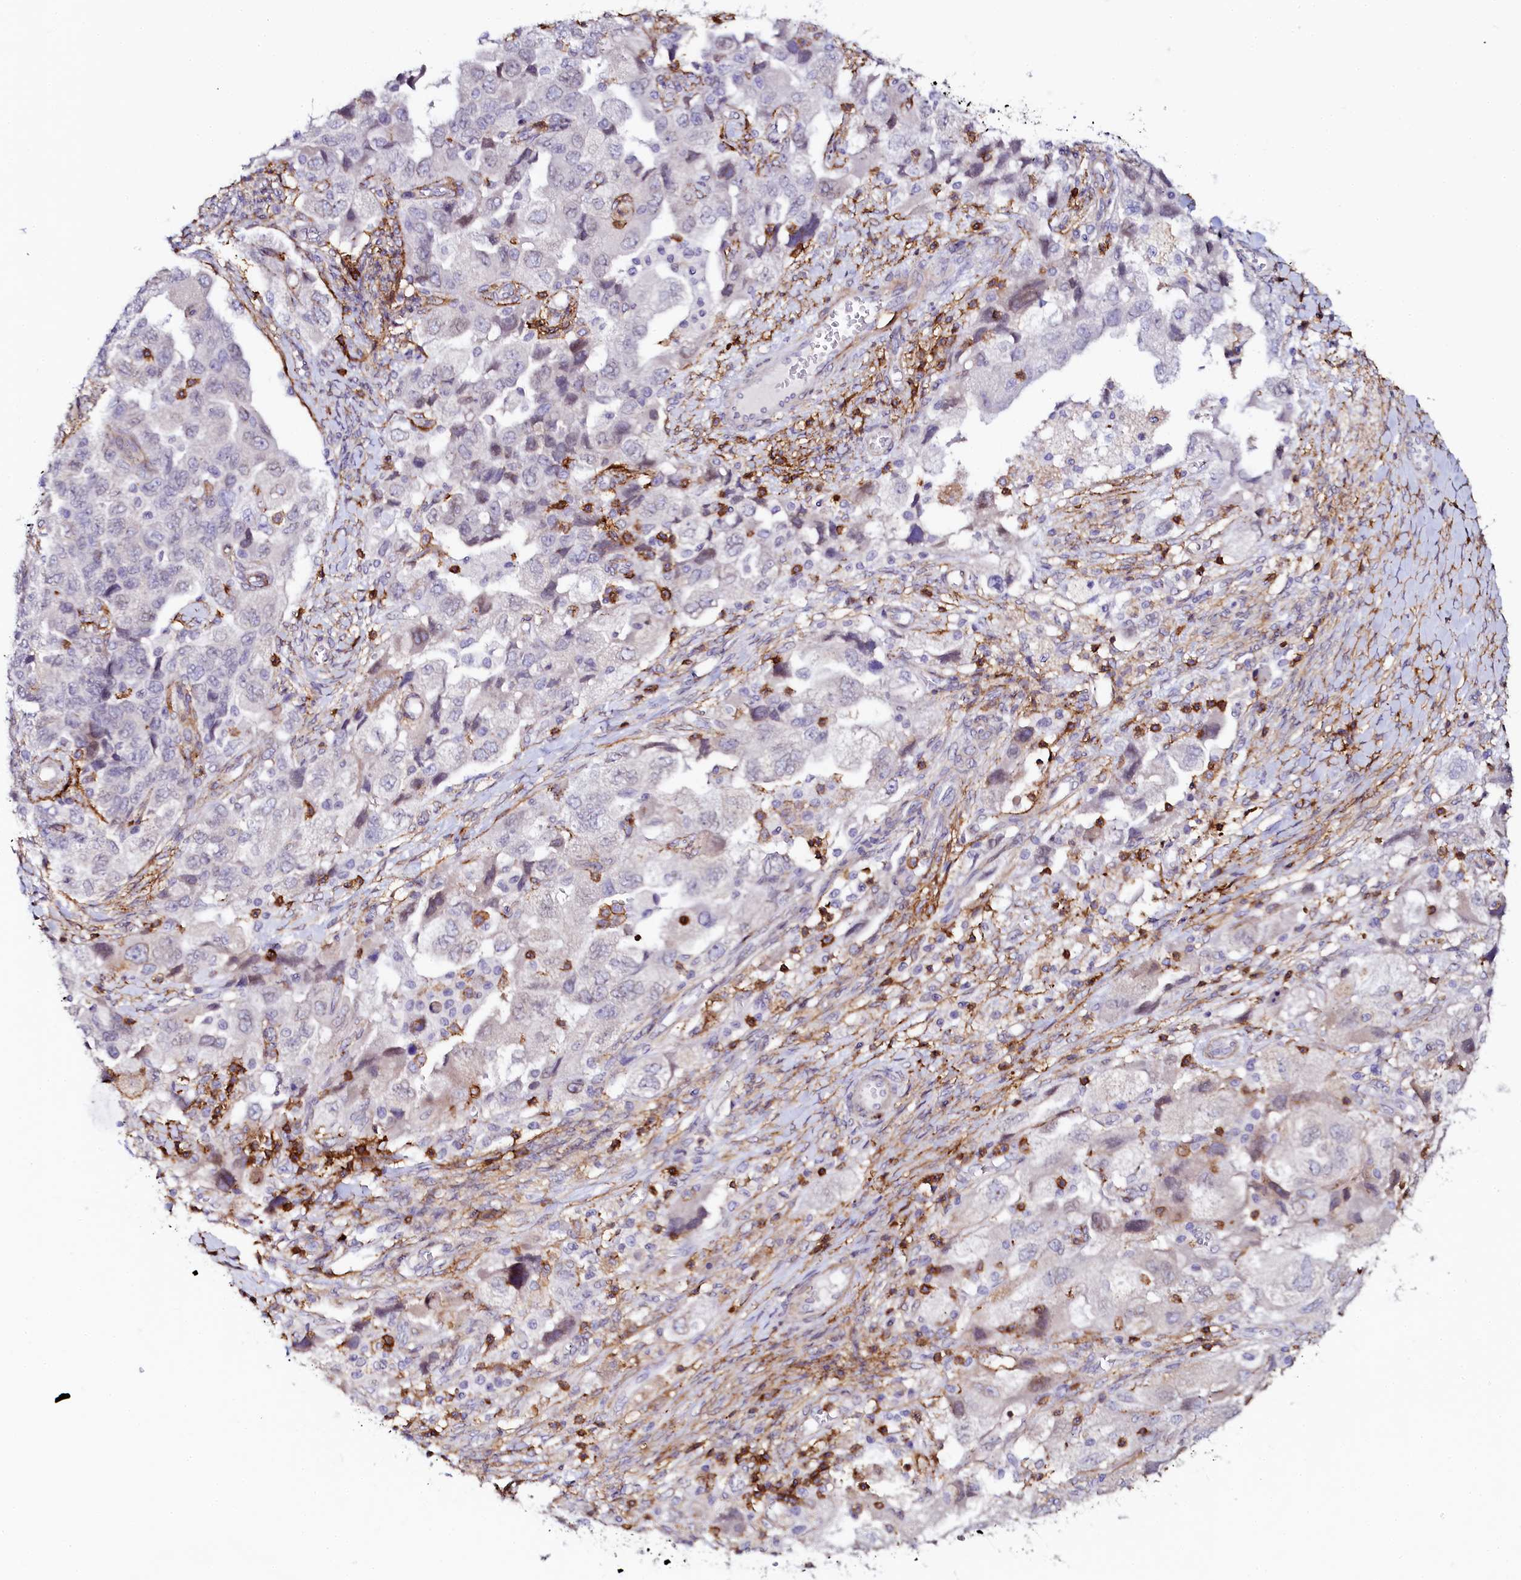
{"staining": {"intensity": "negative", "quantity": "none", "location": "none"}, "tissue": "ovarian cancer", "cell_type": "Tumor cells", "image_type": "cancer", "snomed": [{"axis": "morphology", "description": "Carcinoma, NOS"}, {"axis": "morphology", "description": "Cystadenocarcinoma, serous, NOS"}, {"axis": "topography", "description": "Ovary"}], "caption": "Image shows no significant protein staining in tumor cells of carcinoma (ovarian).", "gene": "AAAS", "patient": {"sex": "female", "age": 69}}